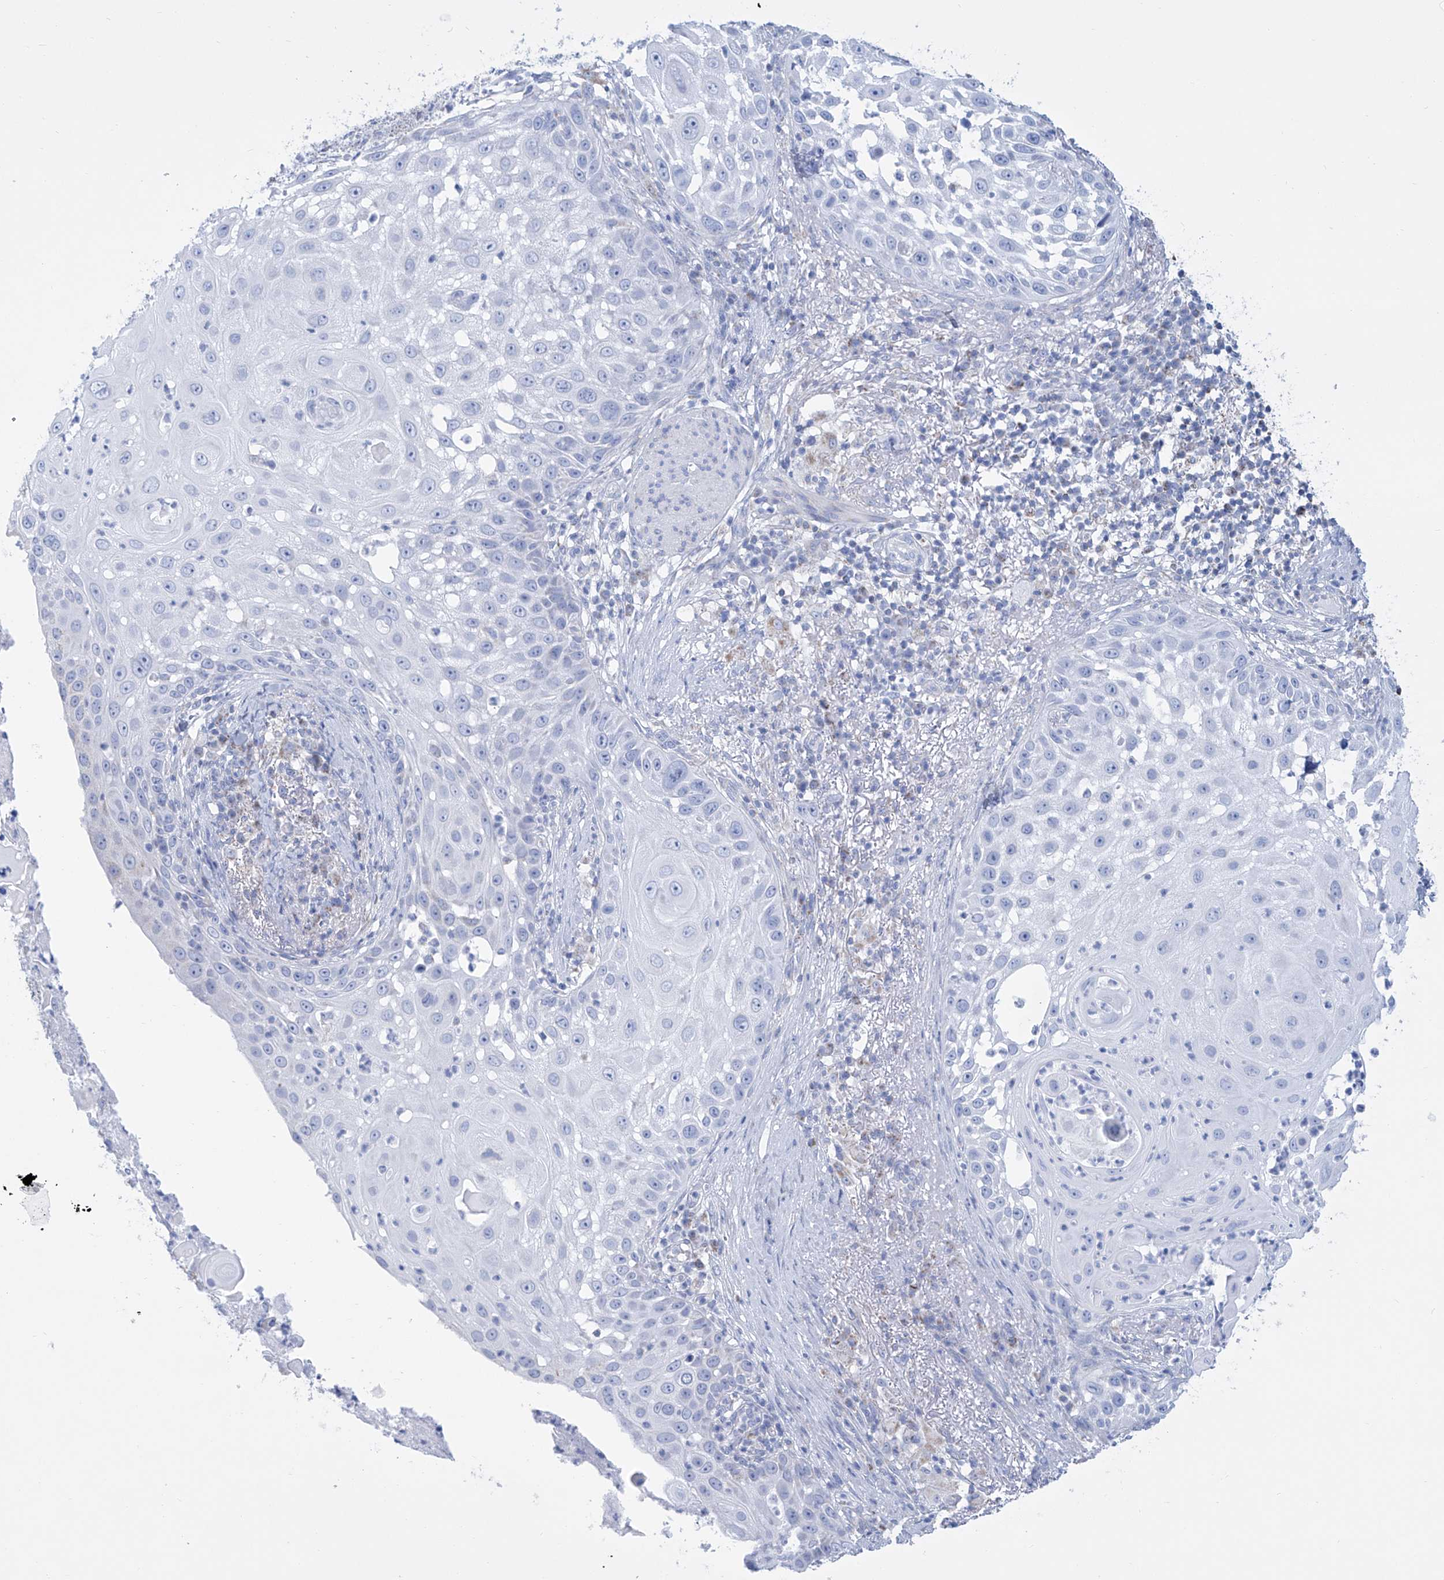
{"staining": {"intensity": "negative", "quantity": "none", "location": "none"}, "tissue": "skin cancer", "cell_type": "Tumor cells", "image_type": "cancer", "snomed": [{"axis": "morphology", "description": "Squamous cell carcinoma, NOS"}, {"axis": "topography", "description": "Skin"}], "caption": "A high-resolution histopathology image shows IHC staining of skin squamous cell carcinoma, which displays no significant staining in tumor cells. Brightfield microscopy of immunohistochemistry (IHC) stained with DAB (brown) and hematoxylin (blue), captured at high magnification.", "gene": "ALDH6A1", "patient": {"sex": "female", "age": 44}}